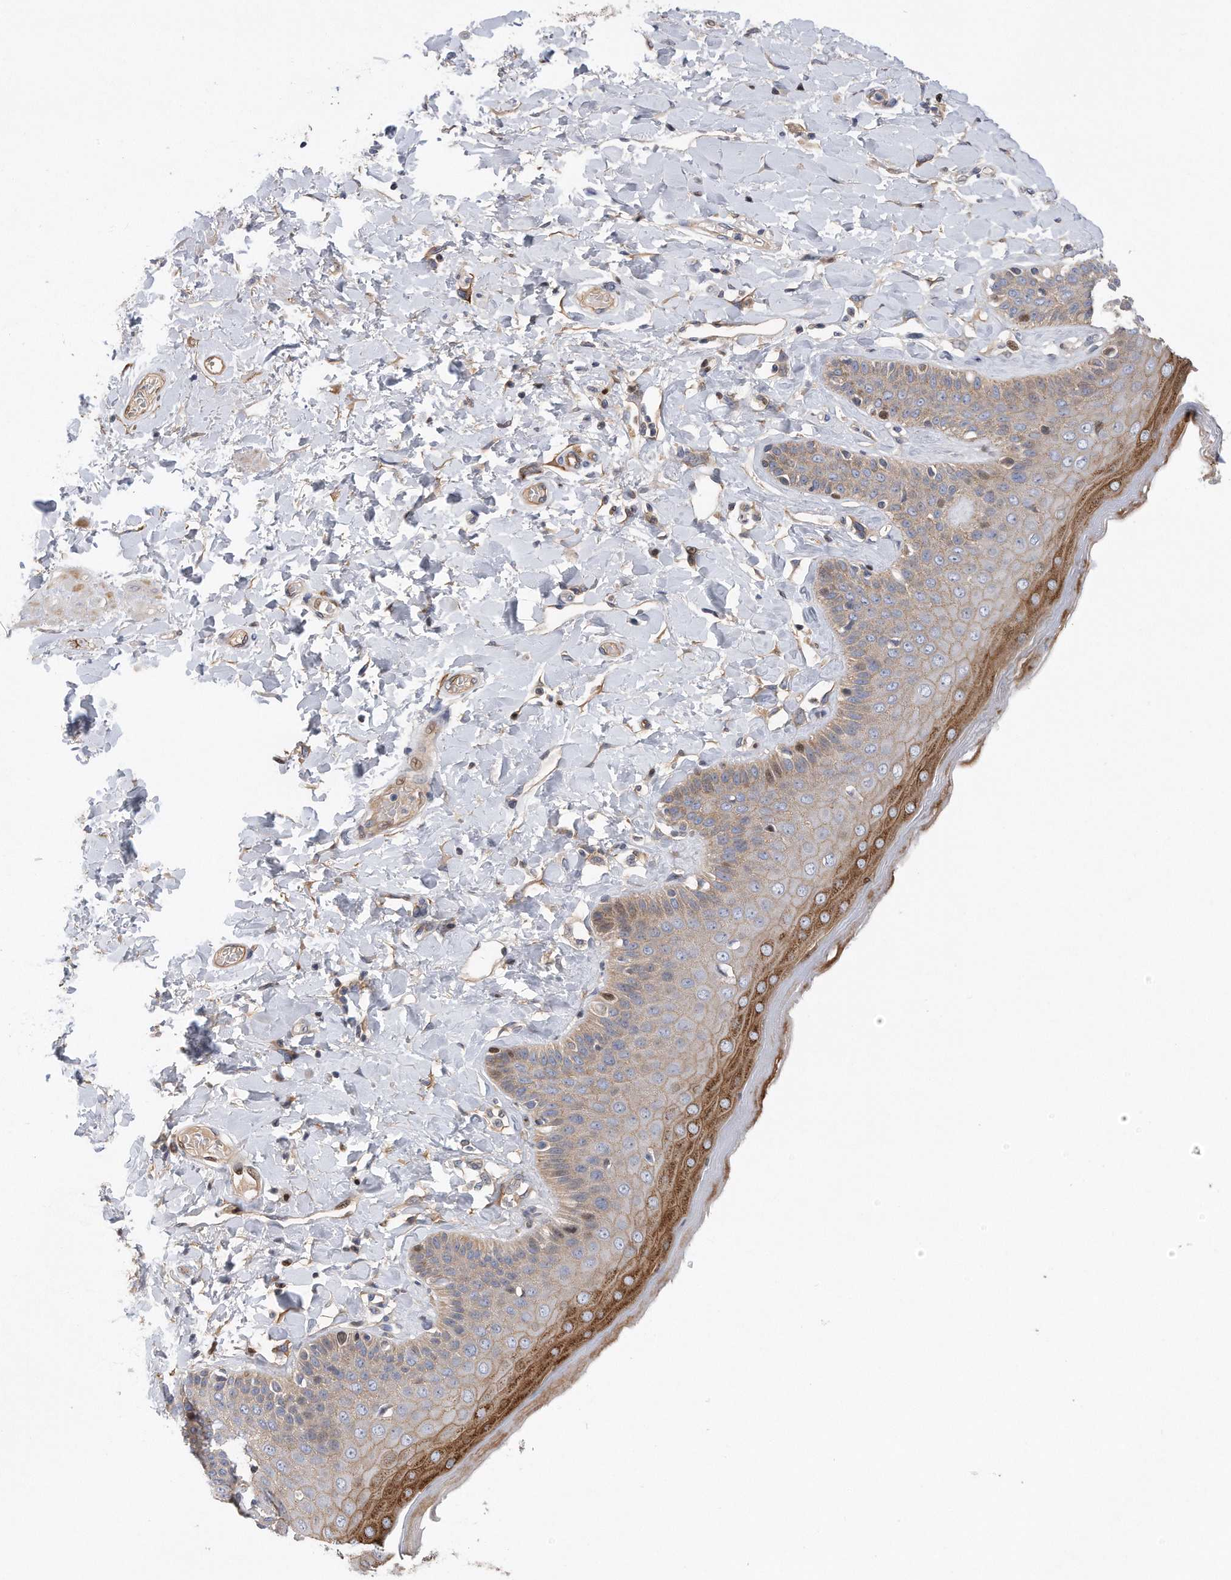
{"staining": {"intensity": "strong", "quantity": "25%-75%", "location": "cytoplasmic/membranous"}, "tissue": "skin", "cell_type": "Epidermal cells", "image_type": "normal", "snomed": [{"axis": "morphology", "description": "Normal tissue, NOS"}, {"axis": "topography", "description": "Anal"}], "caption": "Epidermal cells demonstrate high levels of strong cytoplasmic/membranous staining in about 25%-75% of cells in benign human skin. Nuclei are stained in blue.", "gene": "CDH12", "patient": {"sex": "male", "age": 69}}